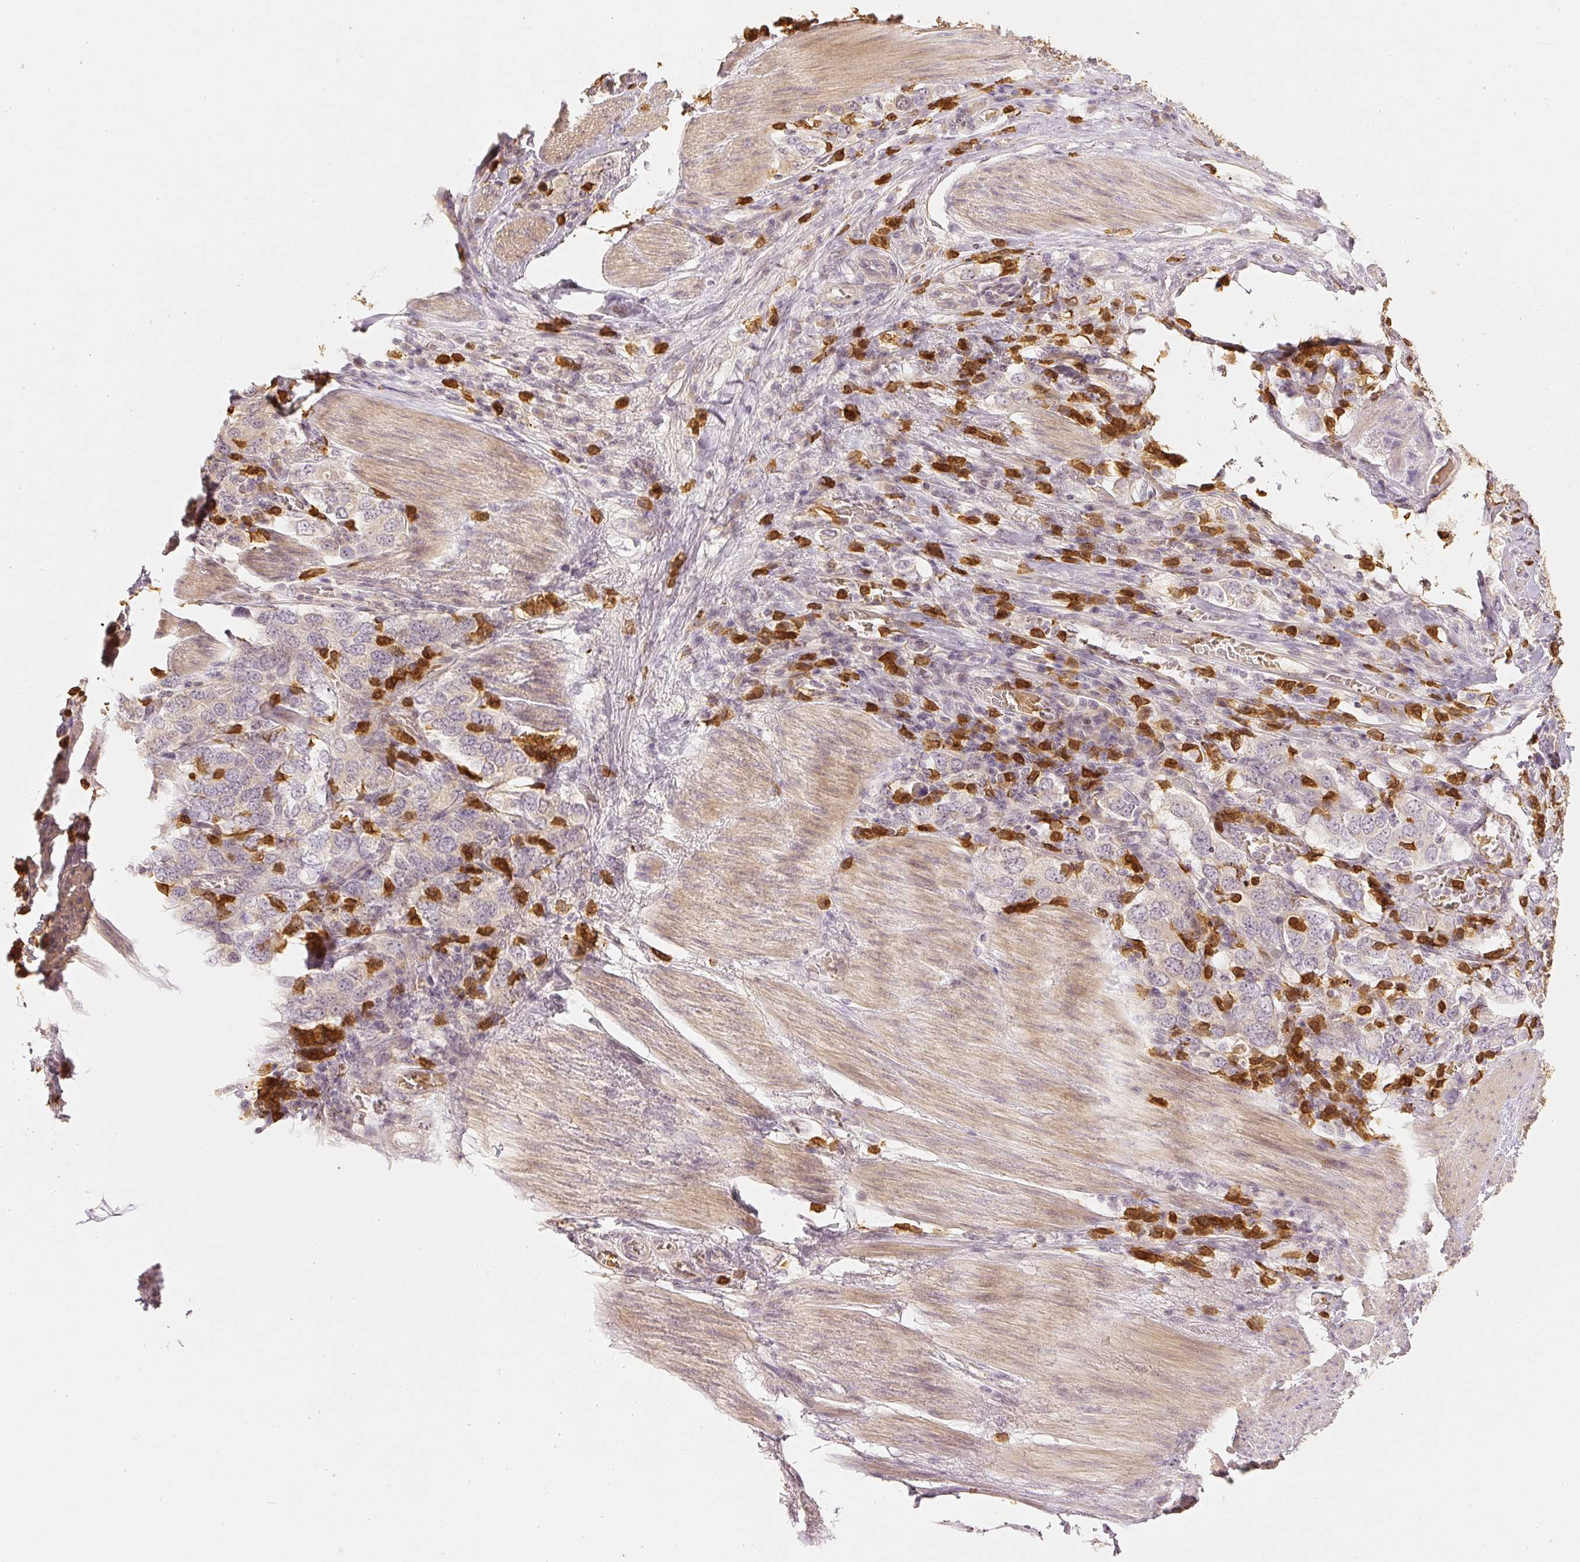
{"staining": {"intensity": "weak", "quantity": "<25%", "location": "cytoplasmic/membranous"}, "tissue": "stomach cancer", "cell_type": "Tumor cells", "image_type": "cancer", "snomed": [{"axis": "morphology", "description": "Adenocarcinoma, NOS"}, {"axis": "topography", "description": "Stomach, upper"}, {"axis": "topography", "description": "Stomach"}], "caption": "Adenocarcinoma (stomach) was stained to show a protein in brown. There is no significant staining in tumor cells.", "gene": "GZMA", "patient": {"sex": "male", "age": 62}}